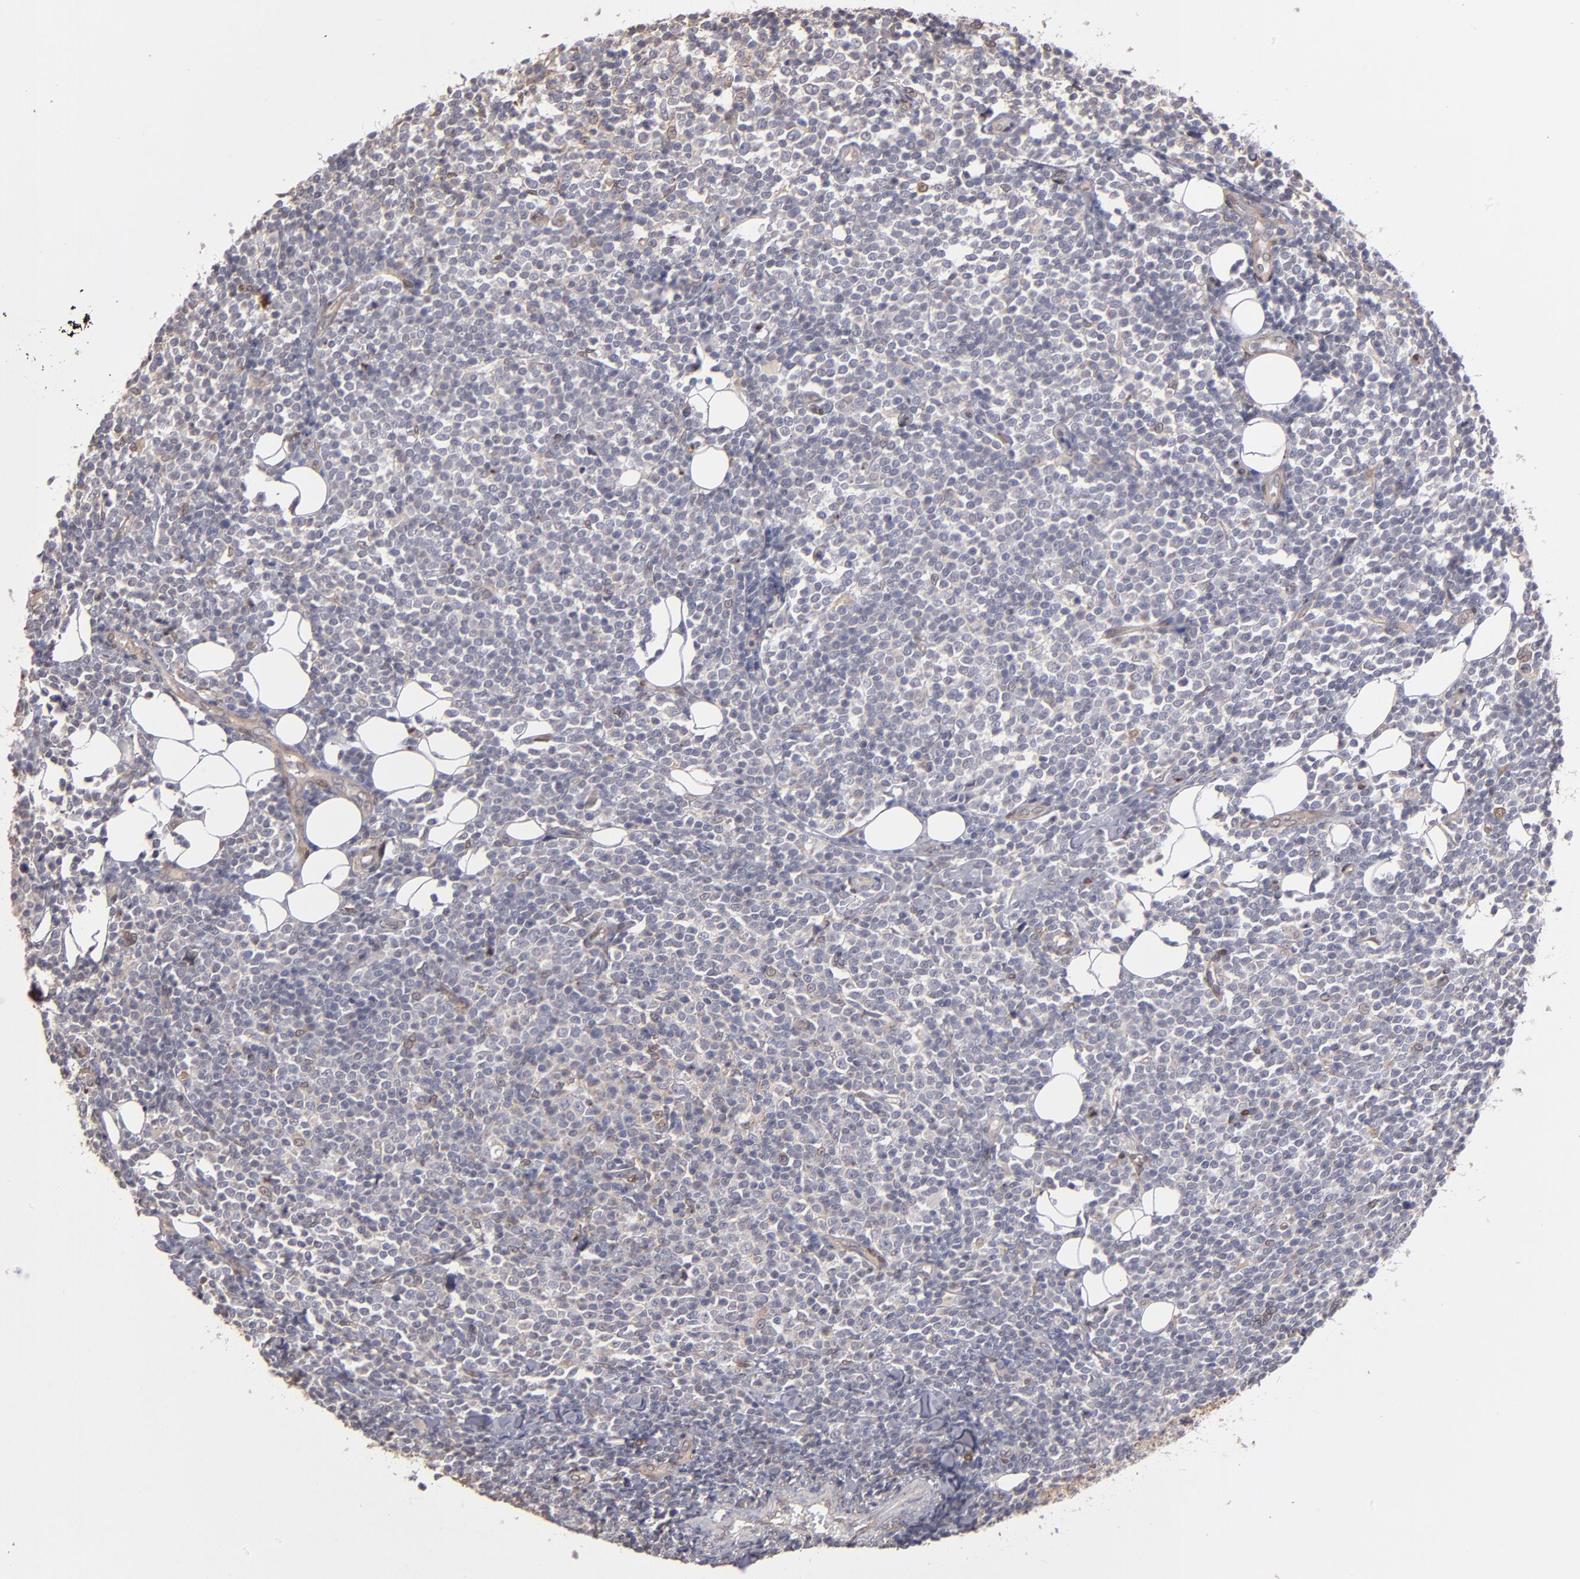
{"staining": {"intensity": "negative", "quantity": "none", "location": "none"}, "tissue": "lymphoma", "cell_type": "Tumor cells", "image_type": "cancer", "snomed": [{"axis": "morphology", "description": "Malignant lymphoma, non-Hodgkin's type, Low grade"}, {"axis": "topography", "description": "Soft tissue"}], "caption": "The IHC photomicrograph has no significant expression in tumor cells of lymphoma tissue.", "gene": "NDRG2", "patient": {"sex": "male", "age": 92}}